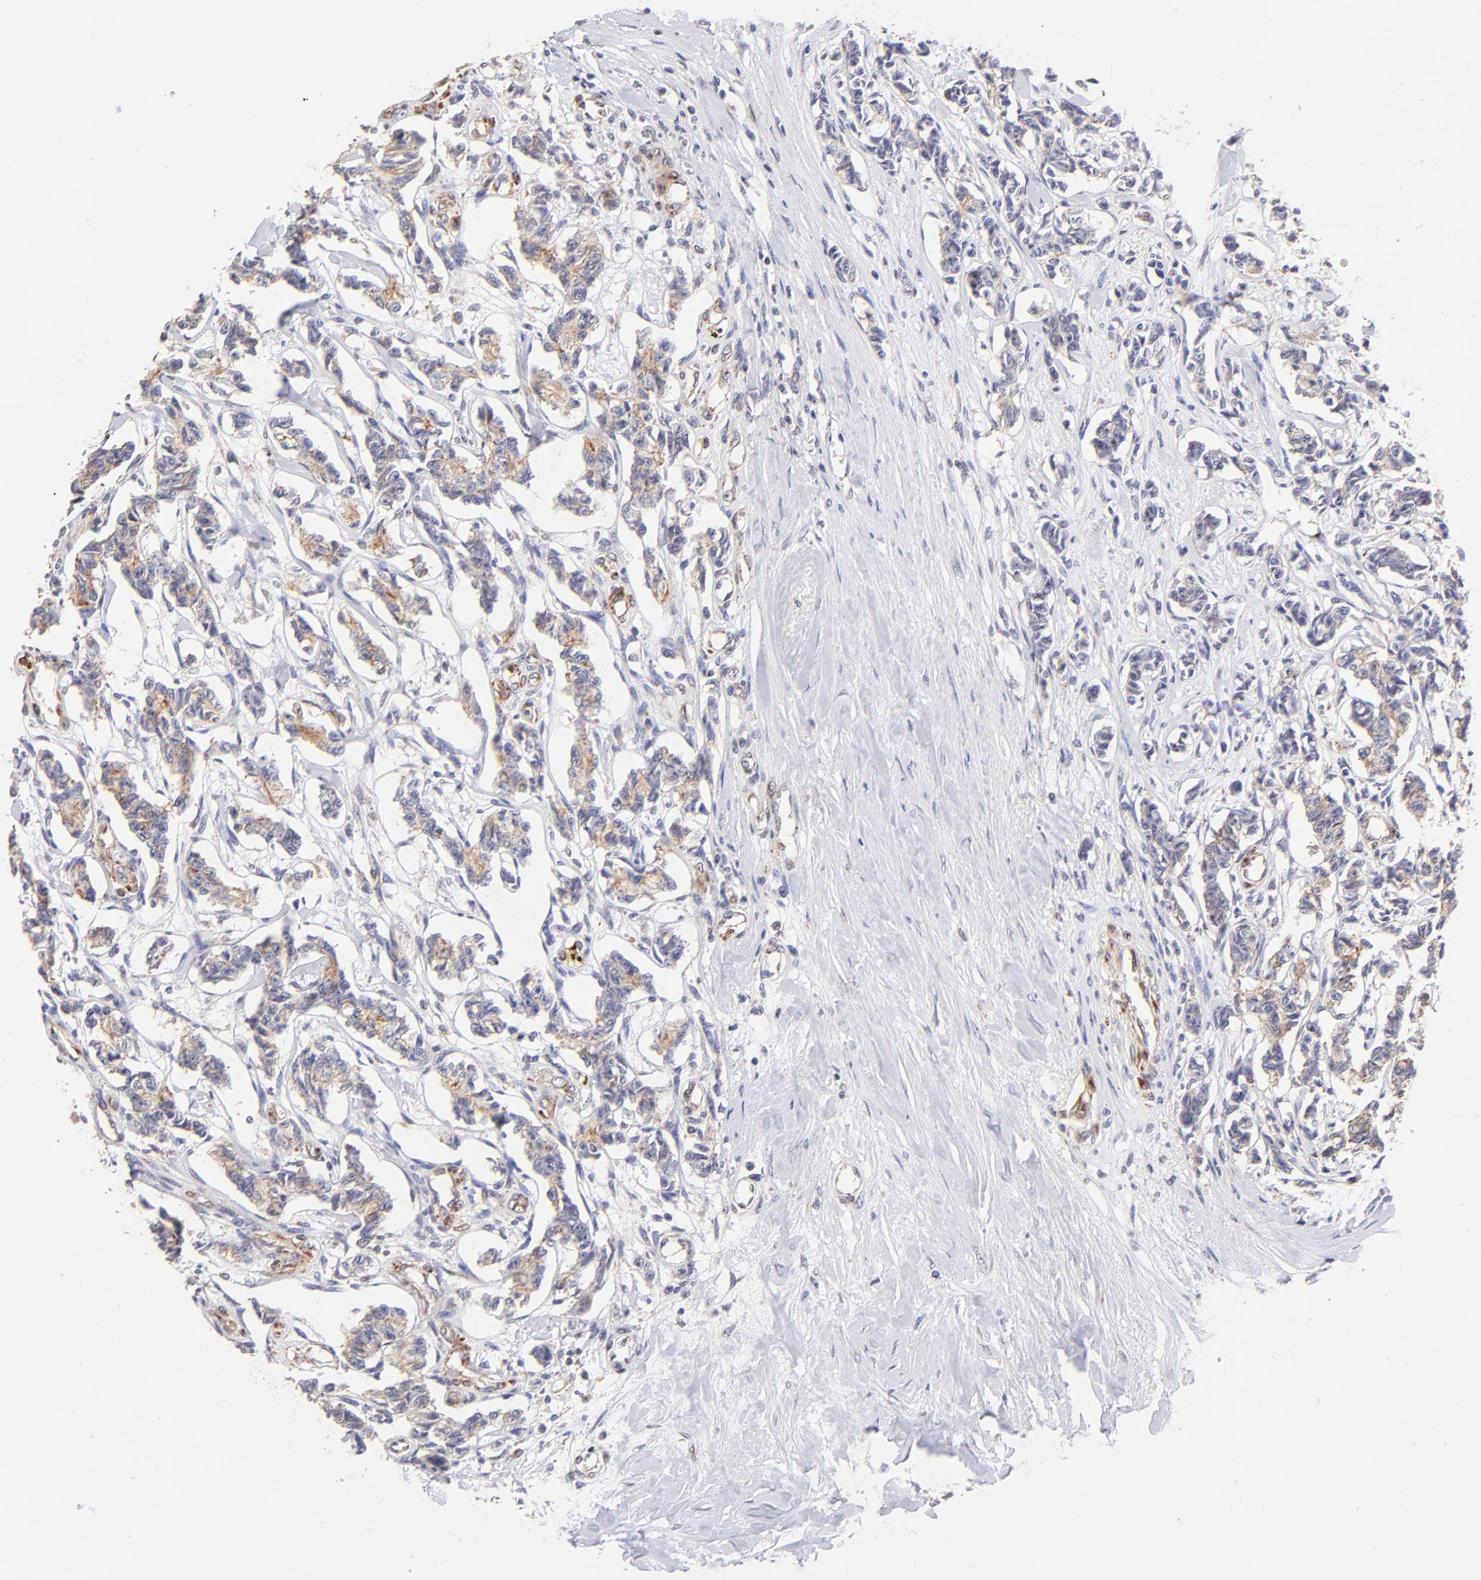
{"staining": {"intensity": "moderate", "quantity": "25%-75%", "location": "cytoplasmic/membranous"}, "tissue": "renal cancer", "cell_type": "Tumor cells", "image_type": "cancer", "snomed": [{"axis": "morphology", "description": "Carcinoid, malignant, NOS"}, {"axis": "topography", "description": "Kidney"}], "caption": "There is medium levels of moderate cytoplasmic/membranous positivity in tumor cells of carcinoid (malignant) (renal), as demonstrated by immunohistochemical staining (brown color).", "gene": "SPARC", "patient": {"sex": "female", "age": 41}}